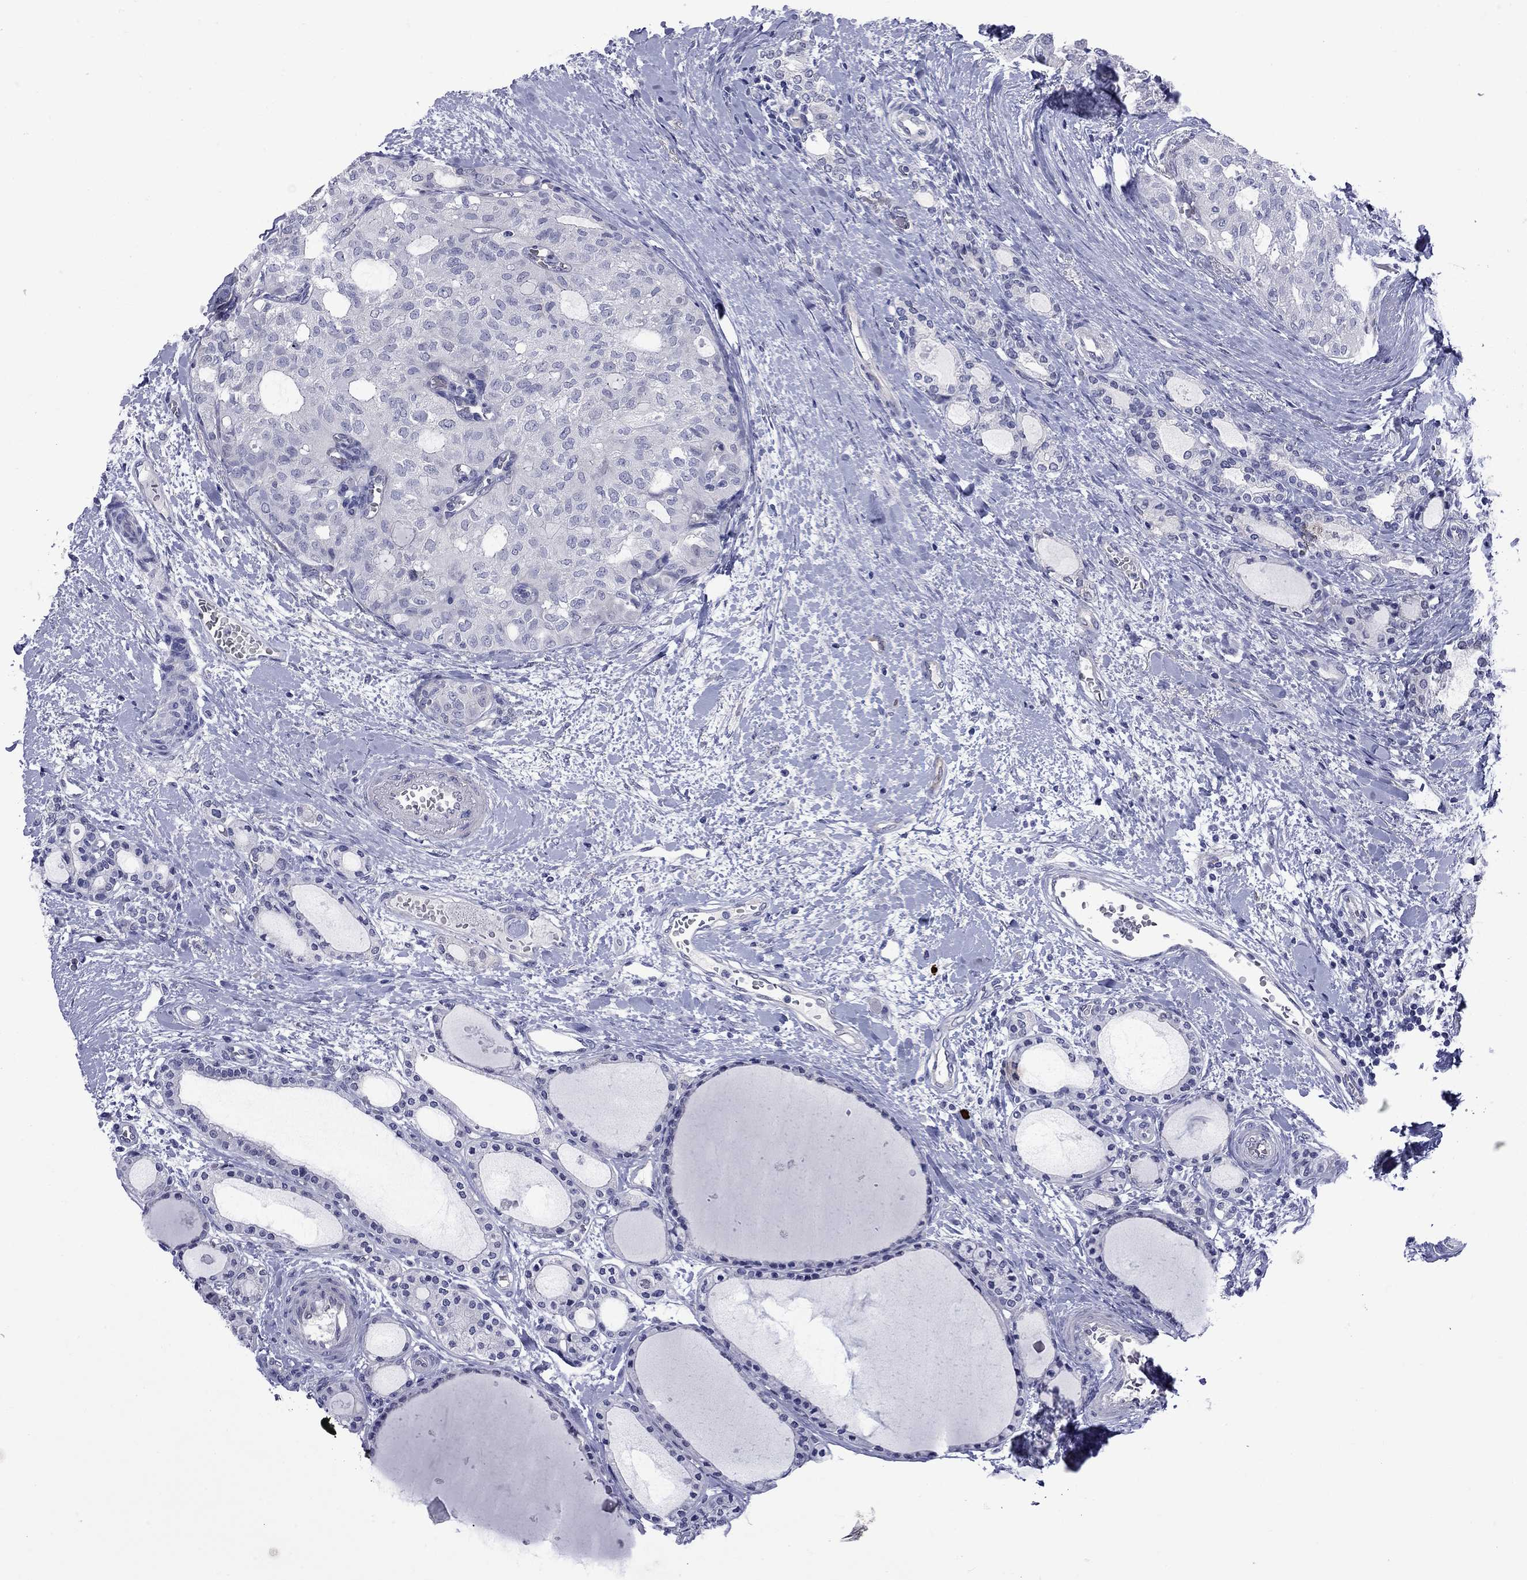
{"staining": {"intensity": "negative", "quantity": "none", "location": "none"}, "tissue": "thyroid cancer", "cell_type": "Tumor cells", "image_type": "cancer", "snomed": [{"axis": "morphology", "description": "Follicular adenoma carcinoma, NOS"}, {"axis": "topography", "description": "Thyroid gland"}], "caption": "The micrograph demonstrates no staining of tumor cells in follicular adenoma carcinoma (thyroid).", "gene": "CTNNBIP1", "patient": {"sex": "male", "age": 75}}